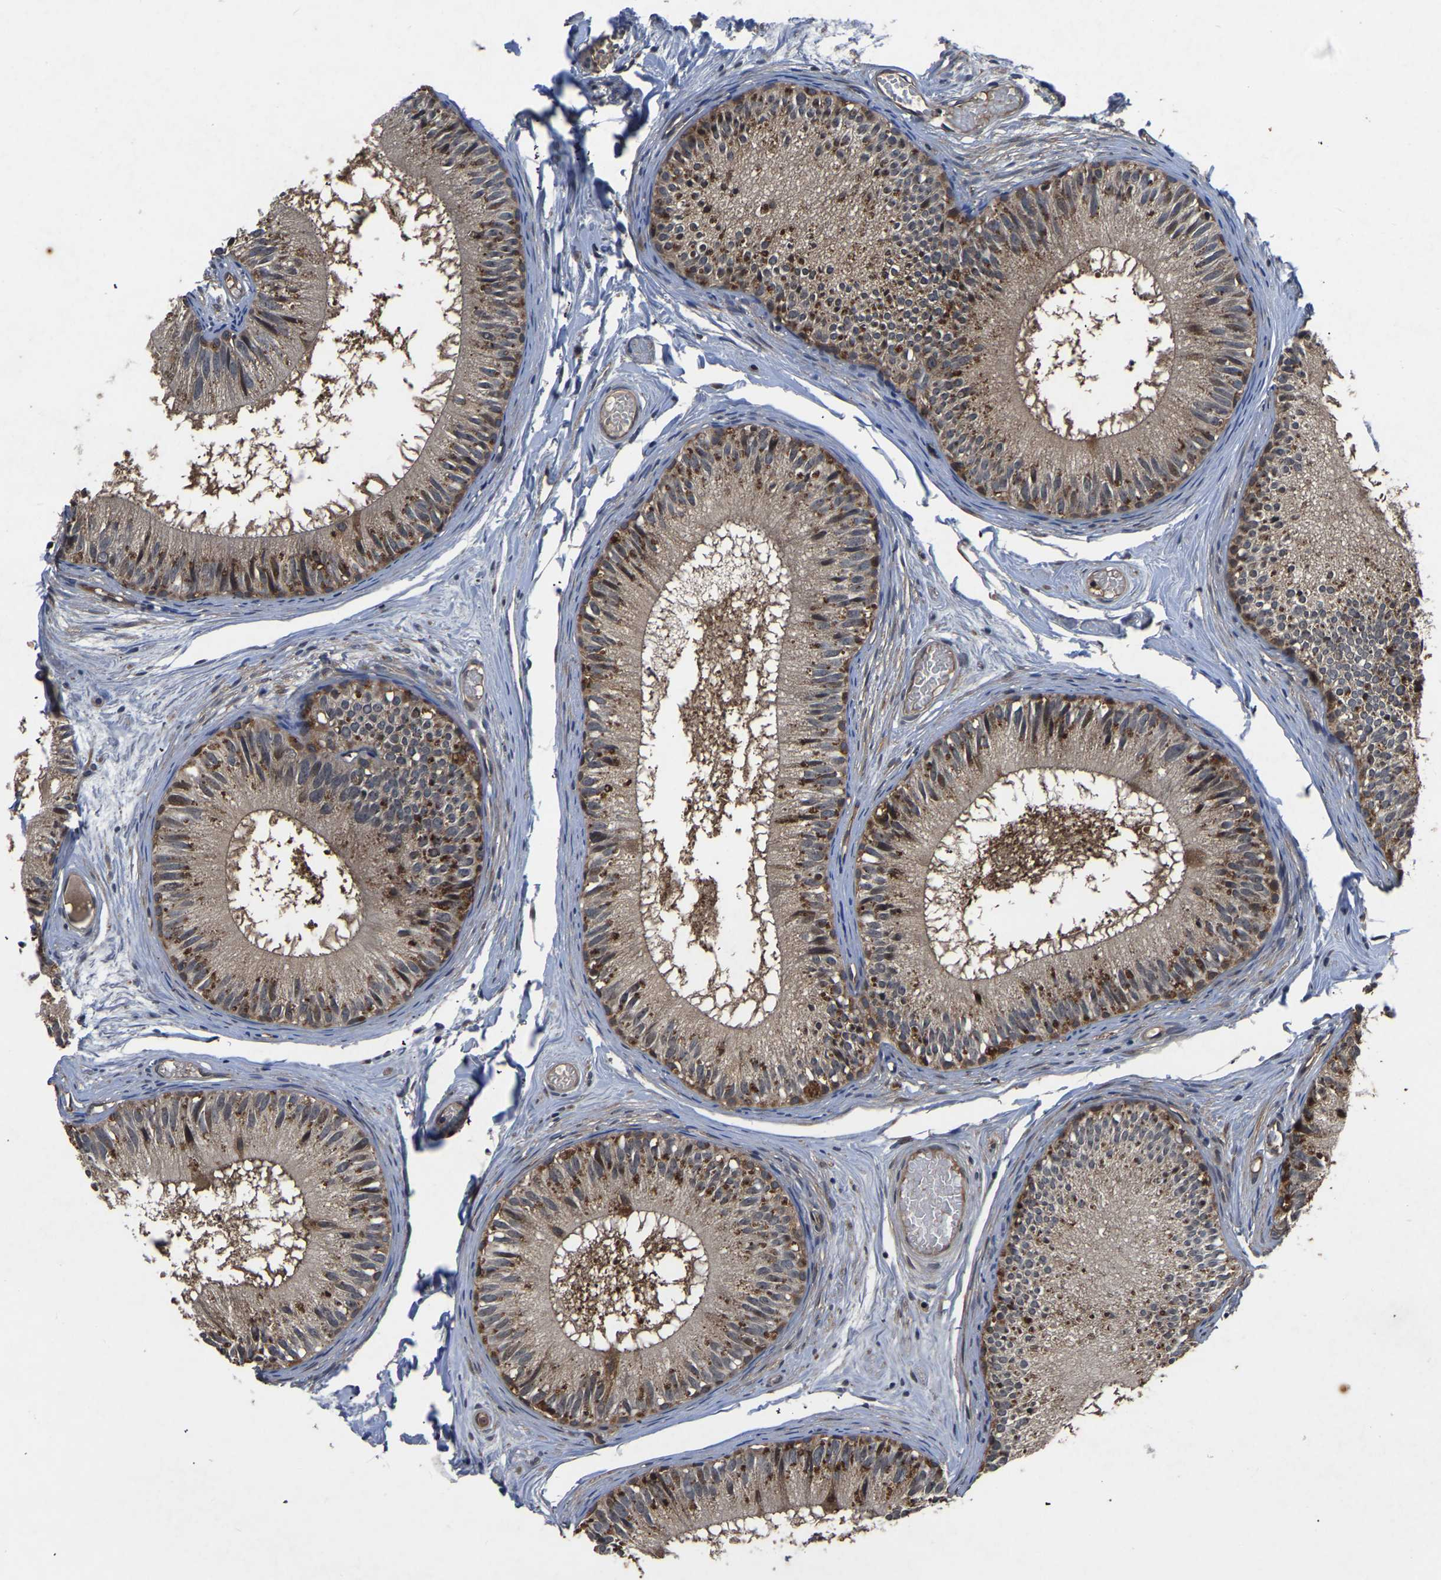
{"staining": {"intensity": "moderate", "quantity": ">75%", "location": "cytoplasmic/membranous"}, "tissue": "epididymis", "cell_type": "Glandular cells", "image_type": "normal", "snomed": [{"axis": "morphology", "description": "Normal tissue, NOS"}, {"axis": "topography", "description": "Epididymis"}], "caption": "Epididymis stained for a protein (brown) shows moderate cytoplasmic/membranous positive positivity in approximately >75% of glandular cells.", "gene": "FGD5", "patient": {"sex": "male", "age": 46}}